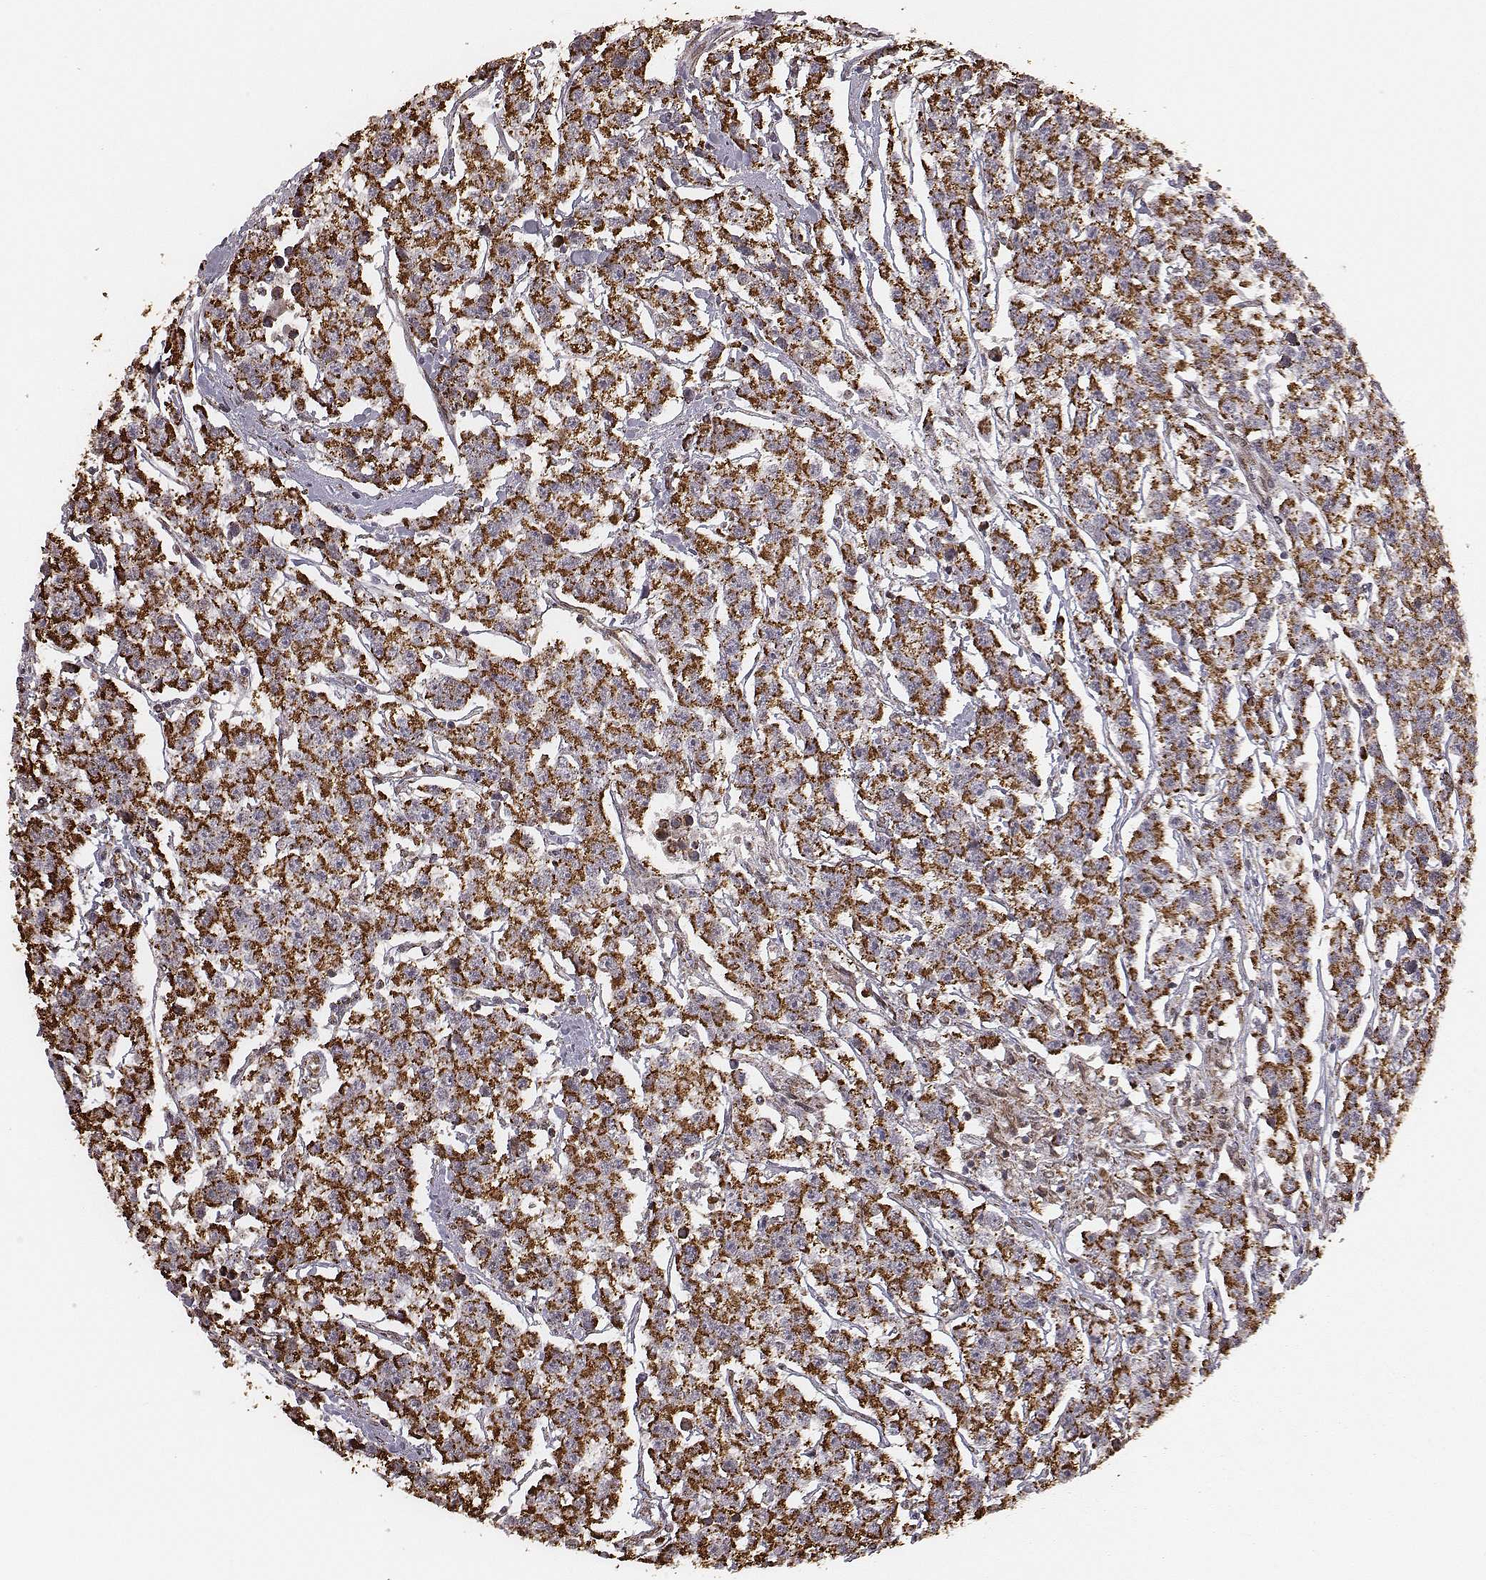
{"staining": {"intensity": "strong", "quantity": ">75%", "location": "cytoplasmic/membranous"}, "tissue": "testis cancer", "cell_type": "Tumor cells", "image_type": "cancer", "snomed": [{"axis": "morphology", "description": "Seminoma, NOS"}, {"axis": "topography", "description": "Testis"}], "caption": "The immunohistochemical stain labels strong cytoplasmic/membranous positivity in tumor cells of seminoma (testis) tissue.", "gene": "ACOT2", "patient": {"sex": "male", "age": 59}}